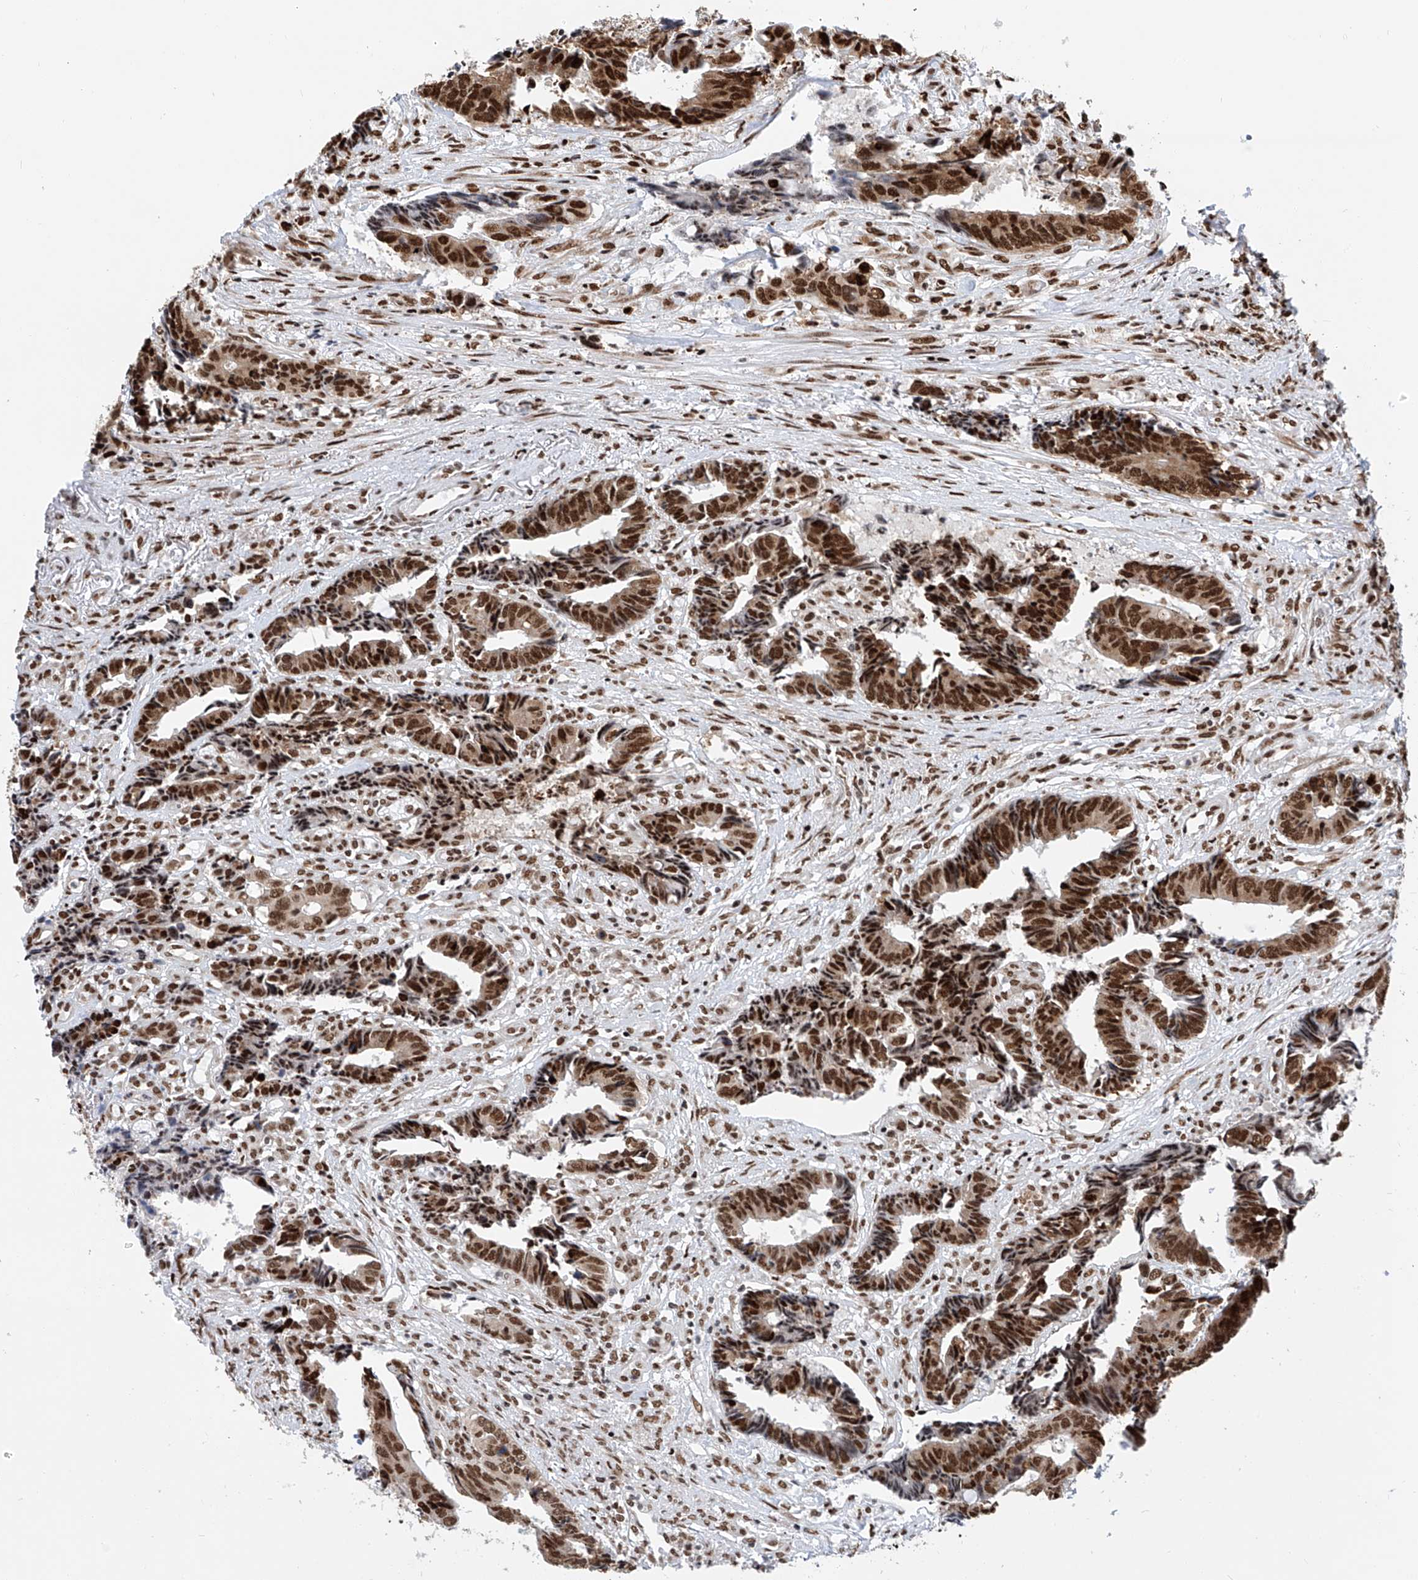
{"staining": {"intensity": "strong", "quantity": ">75%", "location": "nuclear"}, "tissue": "colorectal cancer", "cell_type": "Tumor cells", "image_type": "cancer", "snomed": [{"axis": "morphology", "description": "Adenocarcinoma, NOS"}, {"axis": "topography", "description": "Rectum"}], "caption": "Tumor cells display high levels of strong nuclear staining in about >75% of cells in colorectal cancer (adenocarcinoma). Immunohistochemistry (ihc) stains the protein of interest in brown and the nuclei are stained blue.", "gene": "SRSF6", "patient": {"sex": "male", "age": 84}}